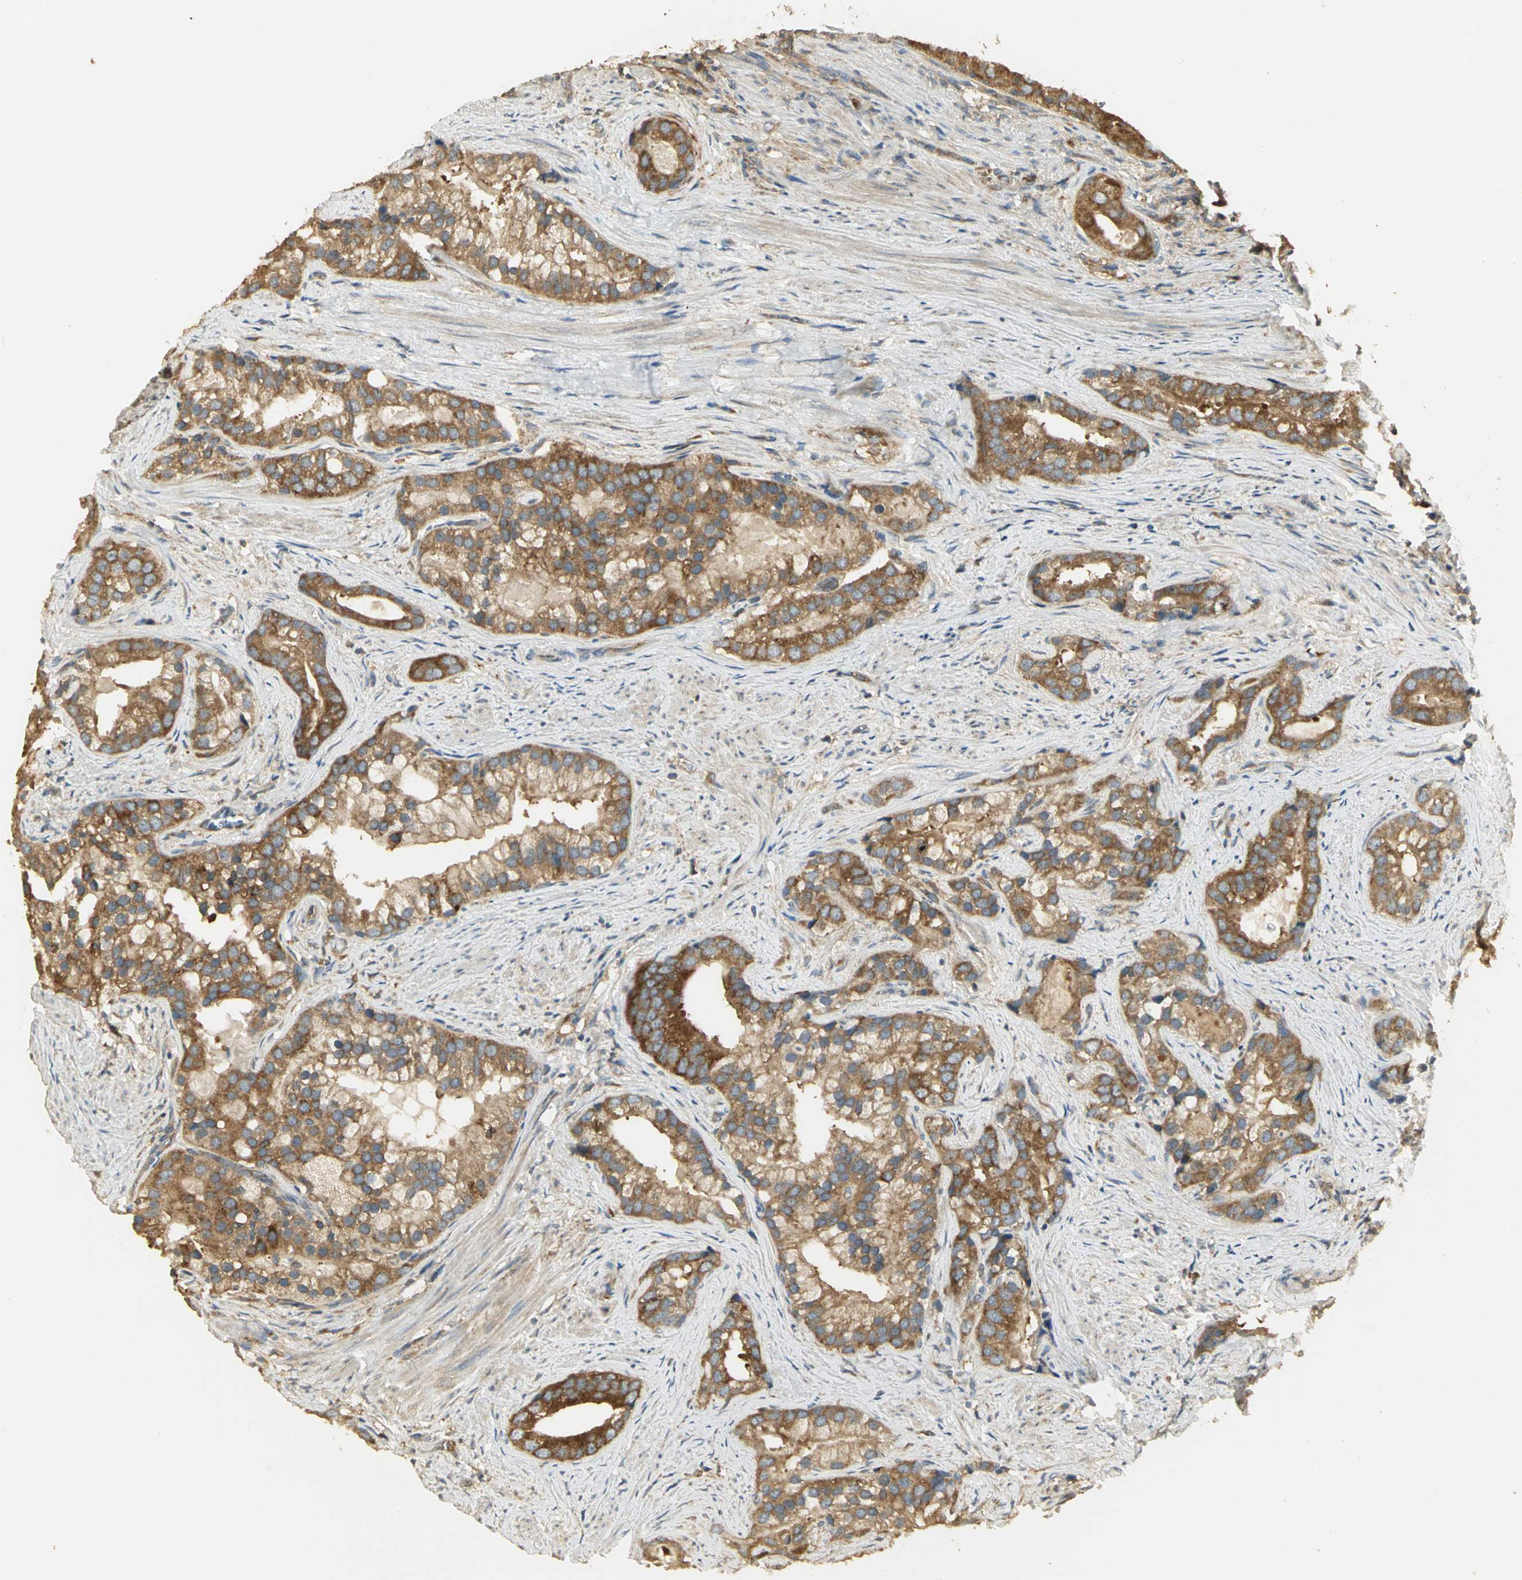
{"staining": {"intensity": "strong", "quantity": ">75%", "location": "cytoplasmic/membranous"}, "tissue": "prostate cancer", "cell_type": "Tumor cells", "image_type": "cancer", "snomed": [{"axis": "morphology", "description": "Adenocarcinoma, Low grade"}, {"axis": "topography", "description": "Prostate"}], "caption": "A brown stain highlights strong cytoplasmic/membranous expression of a protein in prostate cancer tumor cells.", "gene": "RARS1", "patient": {"sex": "male", "age": 71}}